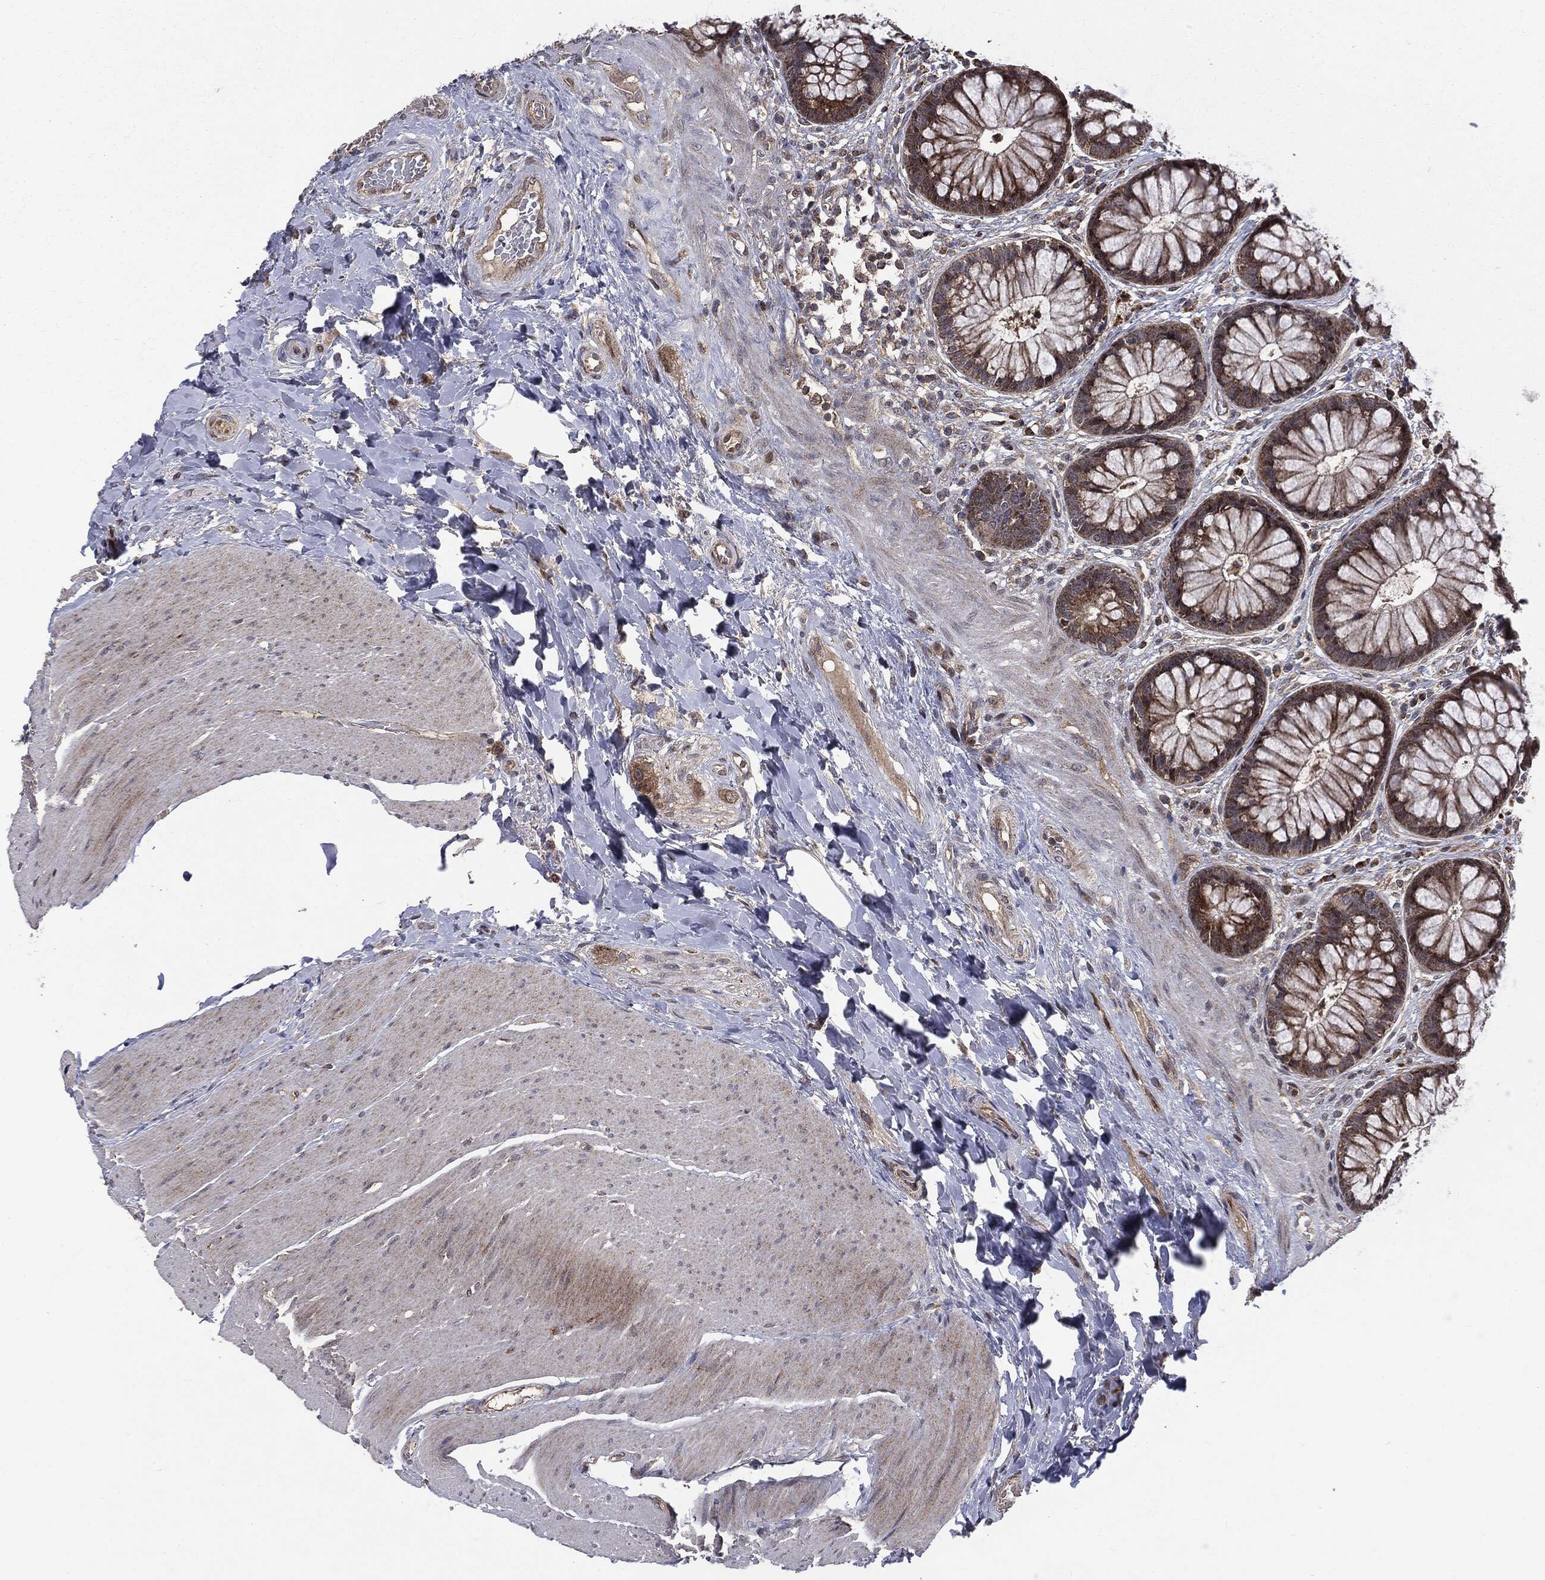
{"staining": {"intensity": "moderate", "quantity": "25%-75%", "location": "cytoplasmic/membranous"}, "tissue": "rectum", "cell_type": "Glandular cells", "image_type": "normal", "snomed": [{"axis": "morphology", "description": "Normal tissue, NOS"}, {"axis": "topography", "description": "Rectum"}], "caption": "IHC (DAB) staining of benign rectum reveals moderate cytoplasmic/membranous protein expression in approximately 25%-75% of glandular cells. (IHC, brightfield microscopy, high magnification).", "gene": "PTPA", "patient": {"sex": "female", "age": 58}}